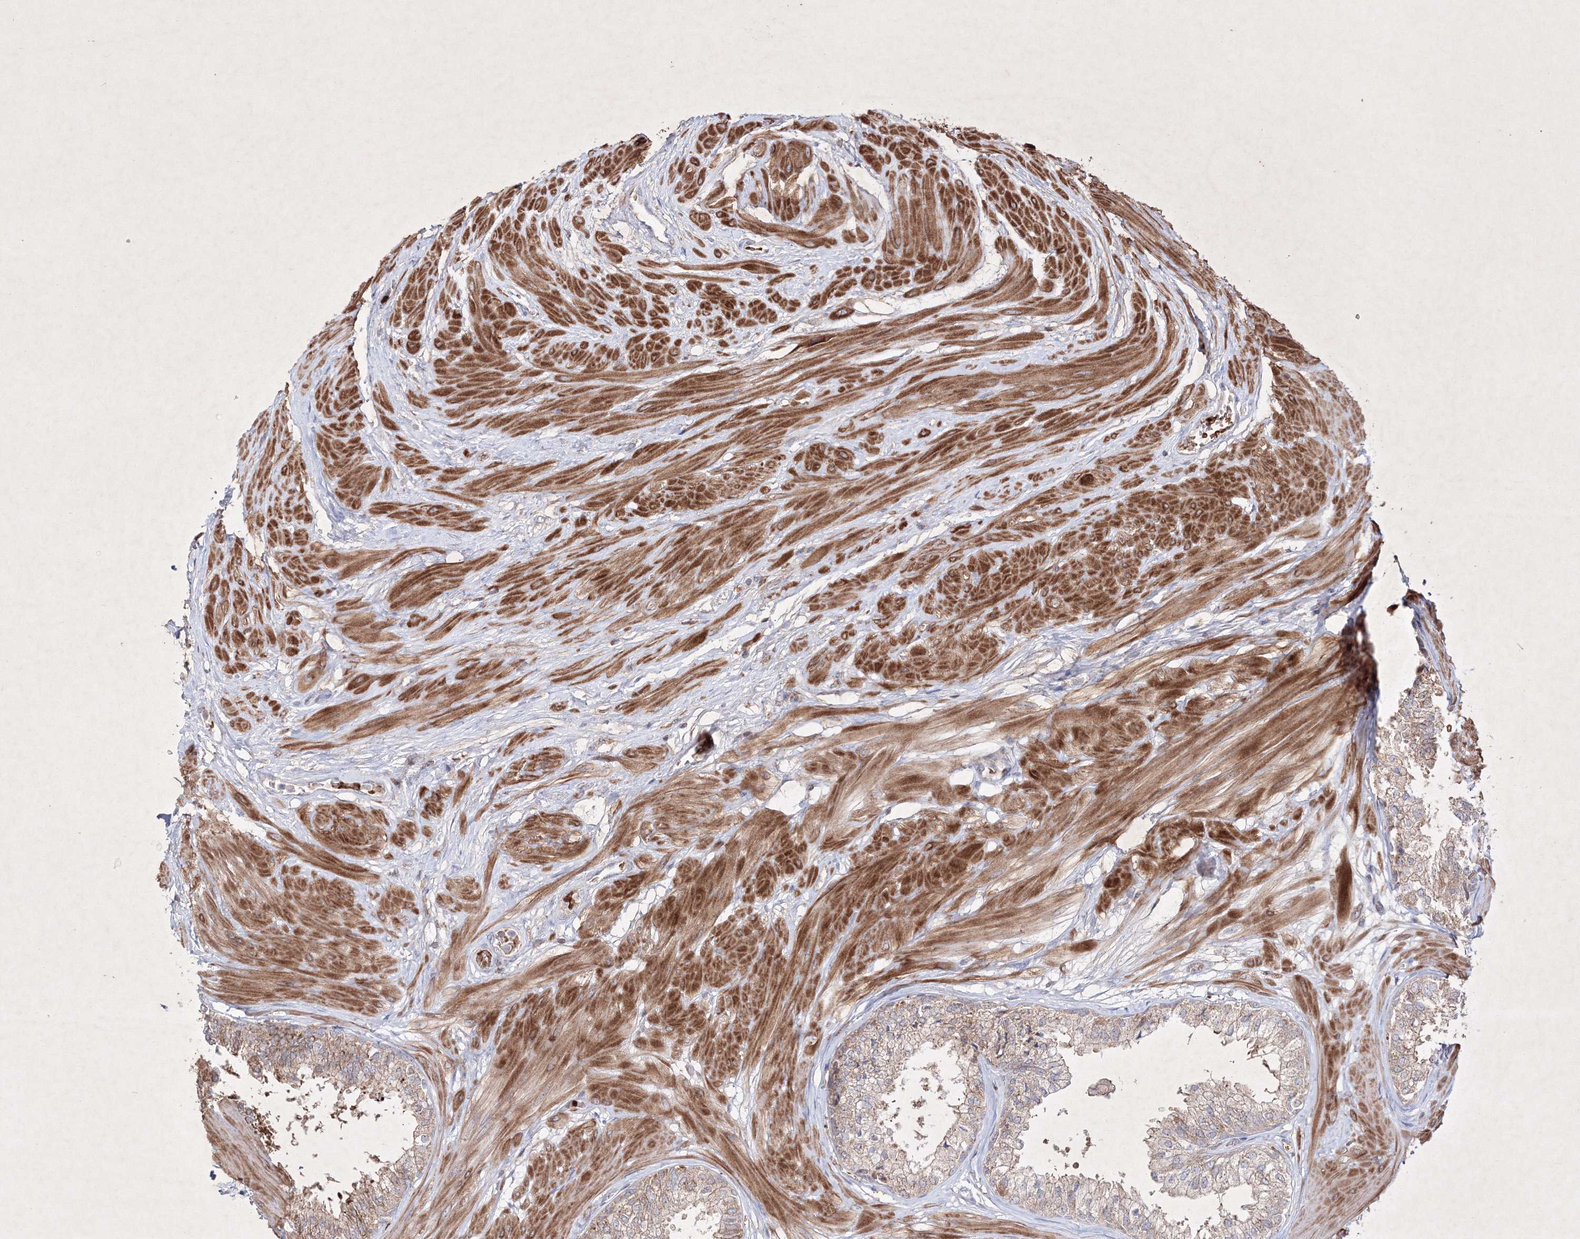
{"staining": {"intensity": "moderate", "quantity": "25%-75%", "location": "cytoplasmic/membranous"}, "tissue": "prostate", "cell_type": "Glandular cells", "image_type": "normal", "snomed": [{"axis": "morphology", "description": "Normal tissue, NOS"}, {"axis": "topography", "description": "Prostate"}], "caption": "Approximately 25%-75% of glandular cells in benign human prostate show moderate cytoplasmic/membranous protein positivity as visualized by brown immunohistochemical staining.", "gene": "OPA1", "patient": {"sex": "male", "age": 48}}